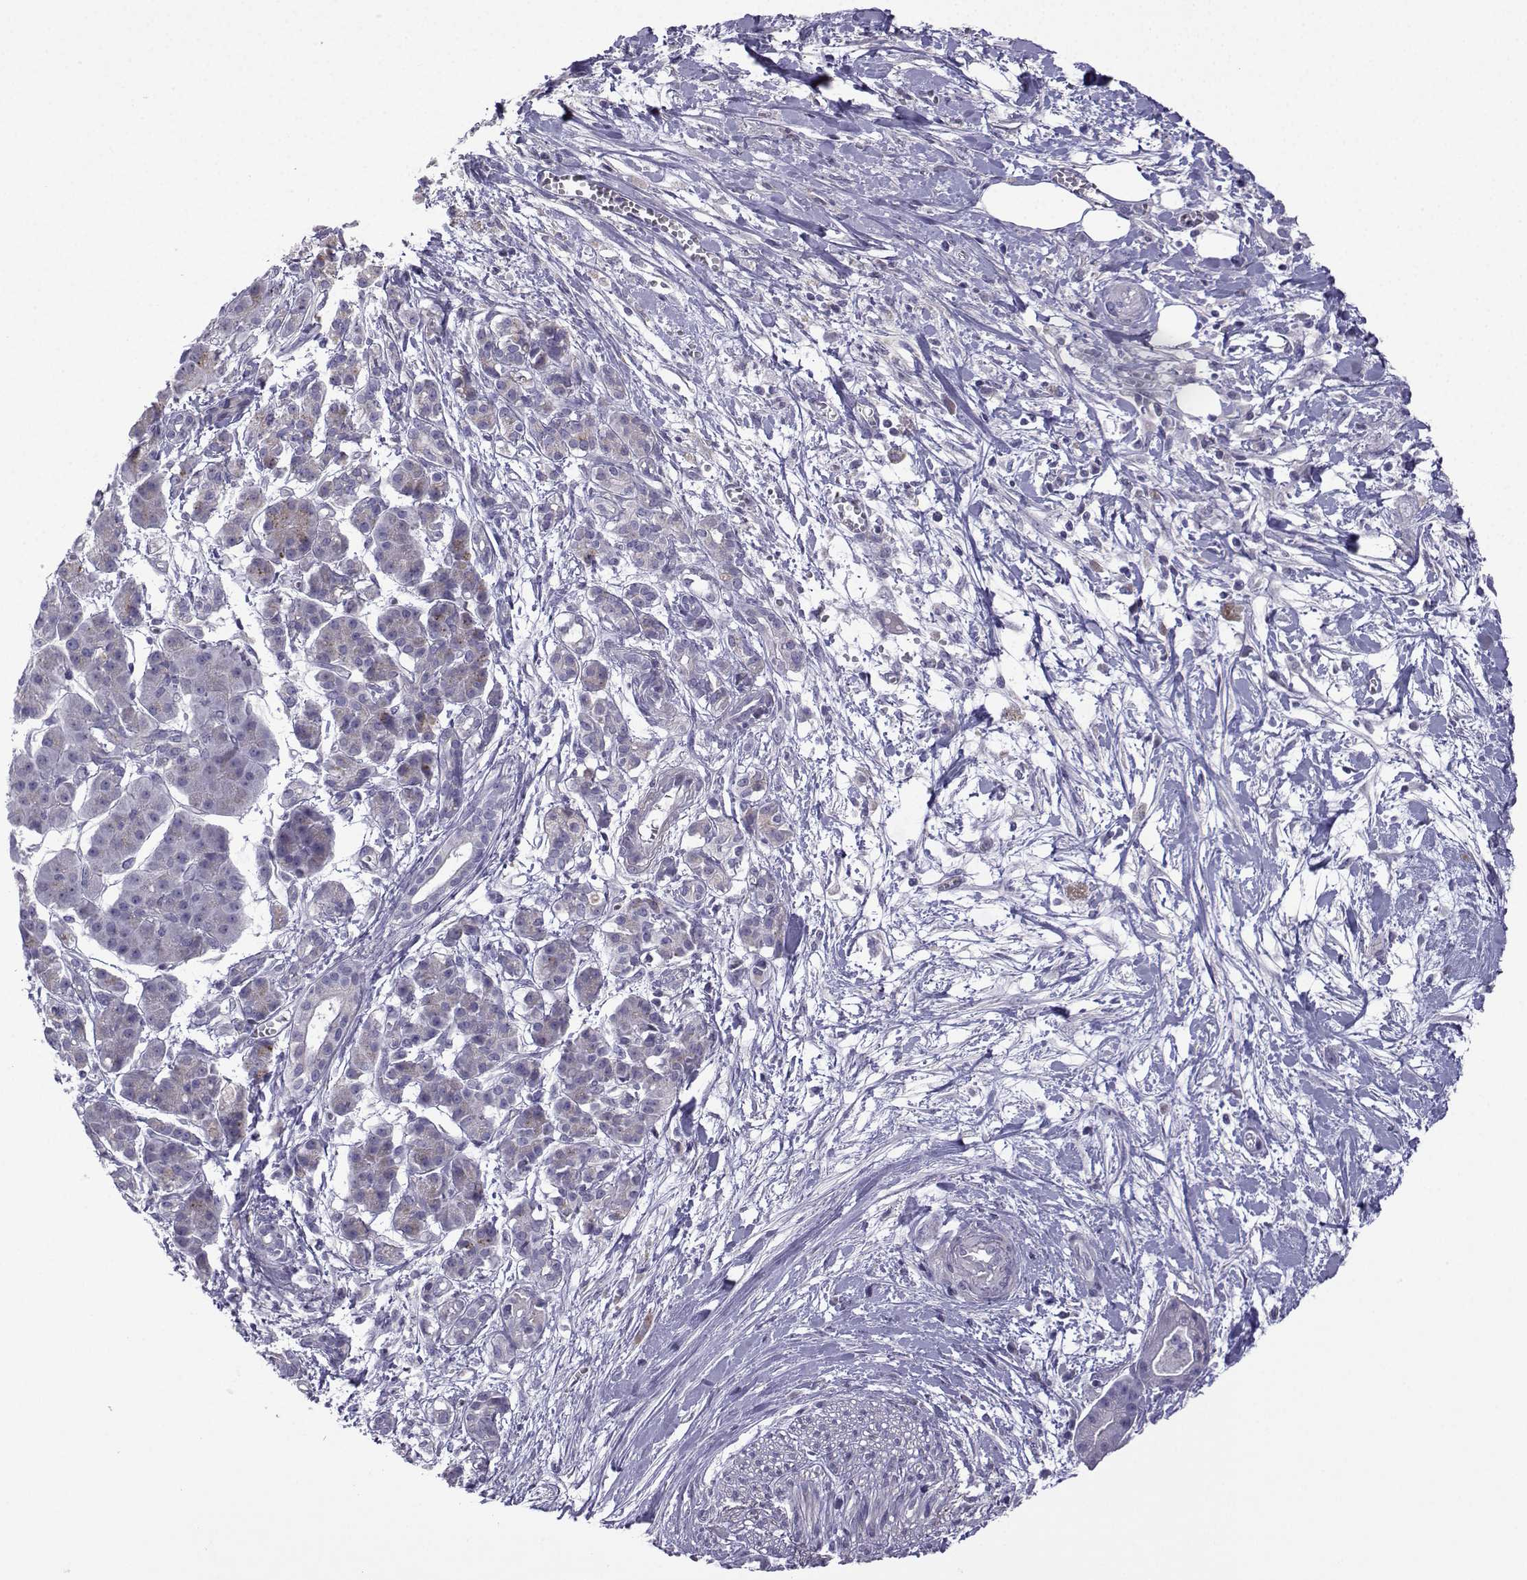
{"staining": {"intensity": "negative", "quantity": "none", "location": "none"}, "tissue": "pancreatic cancer", "cell_type": "Tumor cells", "image_type": "cancer", "snomed": [{"axis": "morphology", "description": "Normal tissue, NOS"}, {"axis": "morphology", "description": "Adenocarcinoma, NOS"}, {"axis": "topography", "description": "Lymph node"}, {"axis": "topography", "description": "Pancreas"}], "caption": "A high-resolution photomicrograph shows immunohistochemistry staining of pancreatic cancer, which displays no significant expression in tumor cells.", "gene": "SPACA7", "patient": {"sex": "female", "age": 58}}